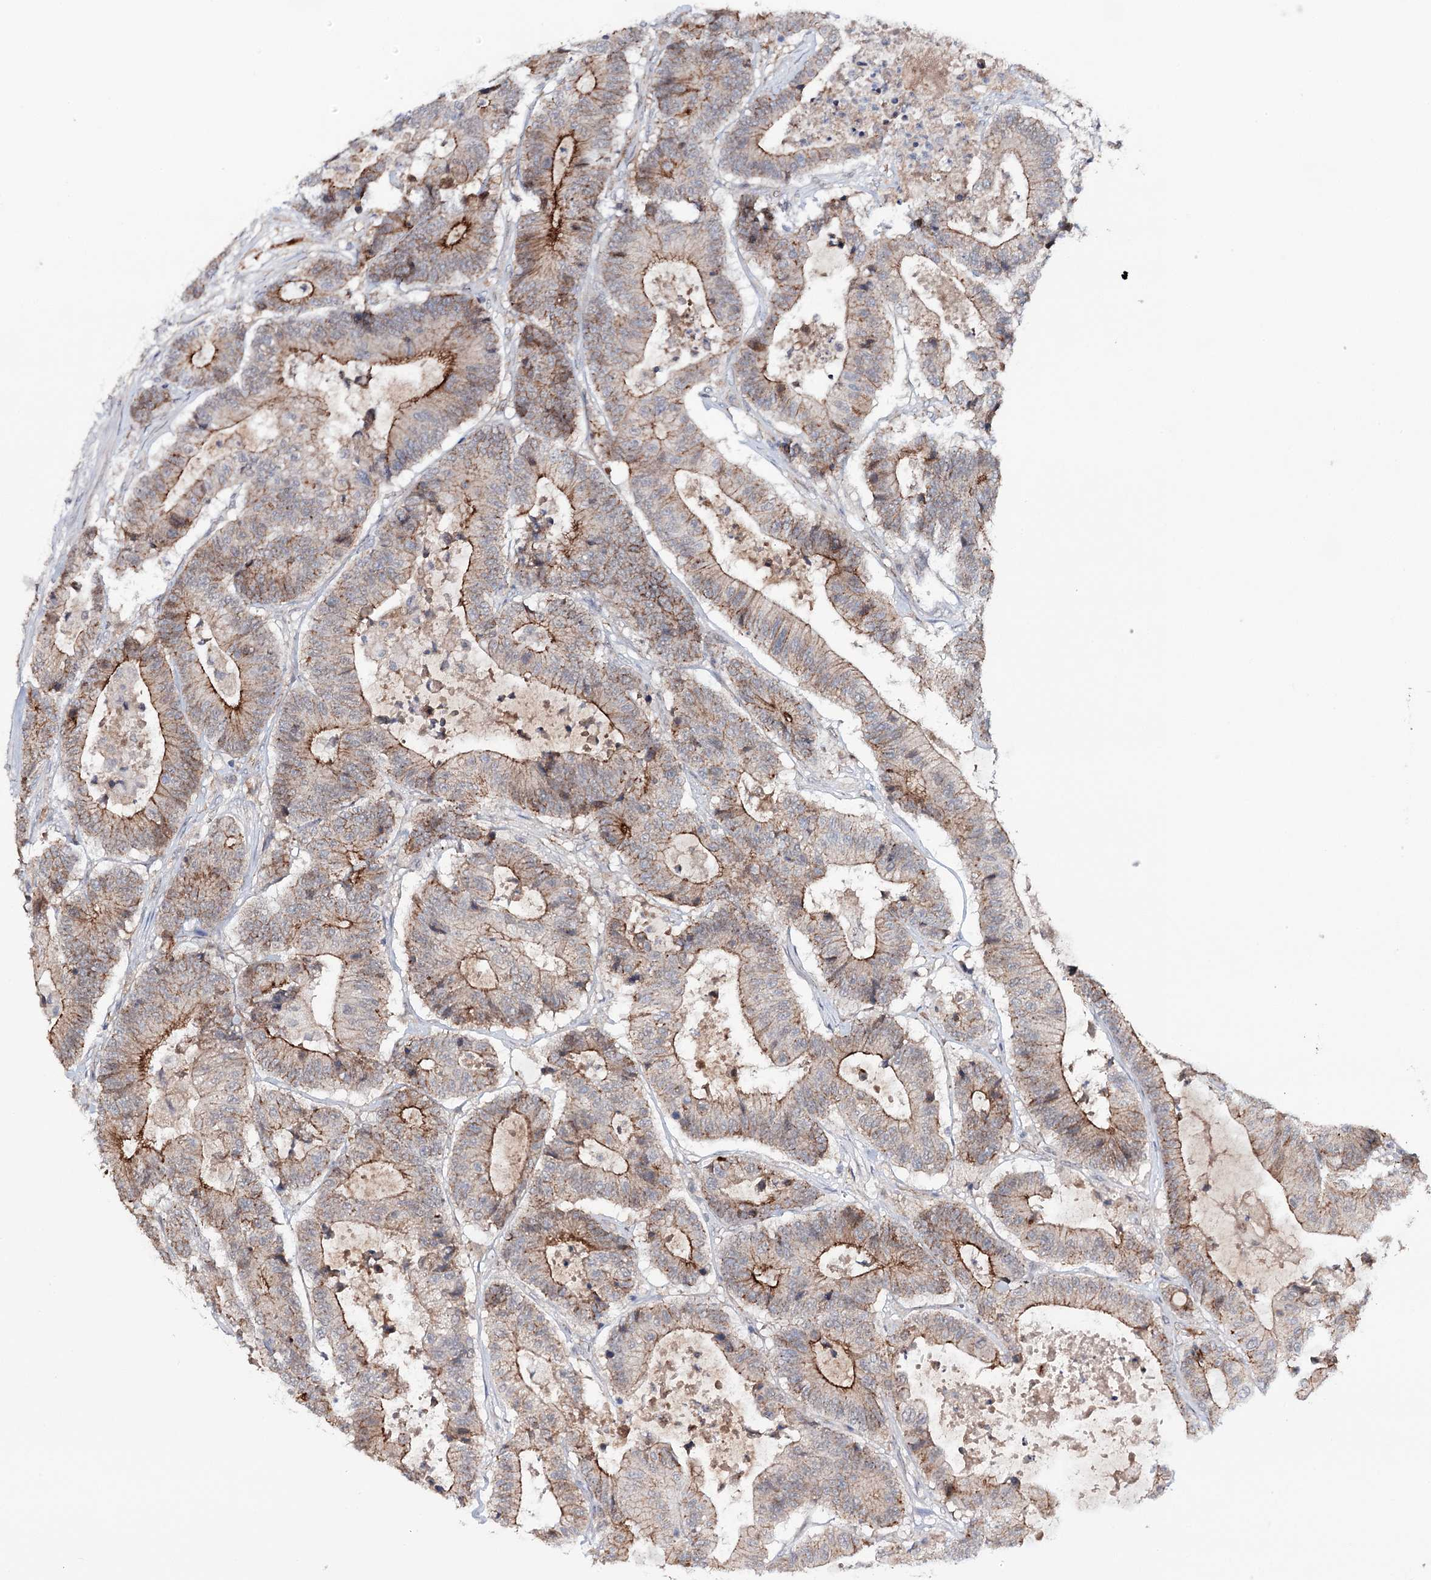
{"staining": {"intensity": "moderate", "quantity": "25%-75%", "location": "cytoplasmic/membranous"}, "tissue": "colorectal cancer", "cell_type": "Tumor cells", "image_type": "cancer", "snomed": [{"axis": "morphology", "description": "Adenocarcinoma, NOS"}, {"axis": "topography", "description": "Colon"}], "caption": "This histopathology image displays immunohistochemistry staining of human colorectal cancer, with medium moderate cytoplasmic/membranous positivity in about 25%-75% of tumor cells.", "gene": "PKP4", "patient": {"sex": "female", "age": 84}}